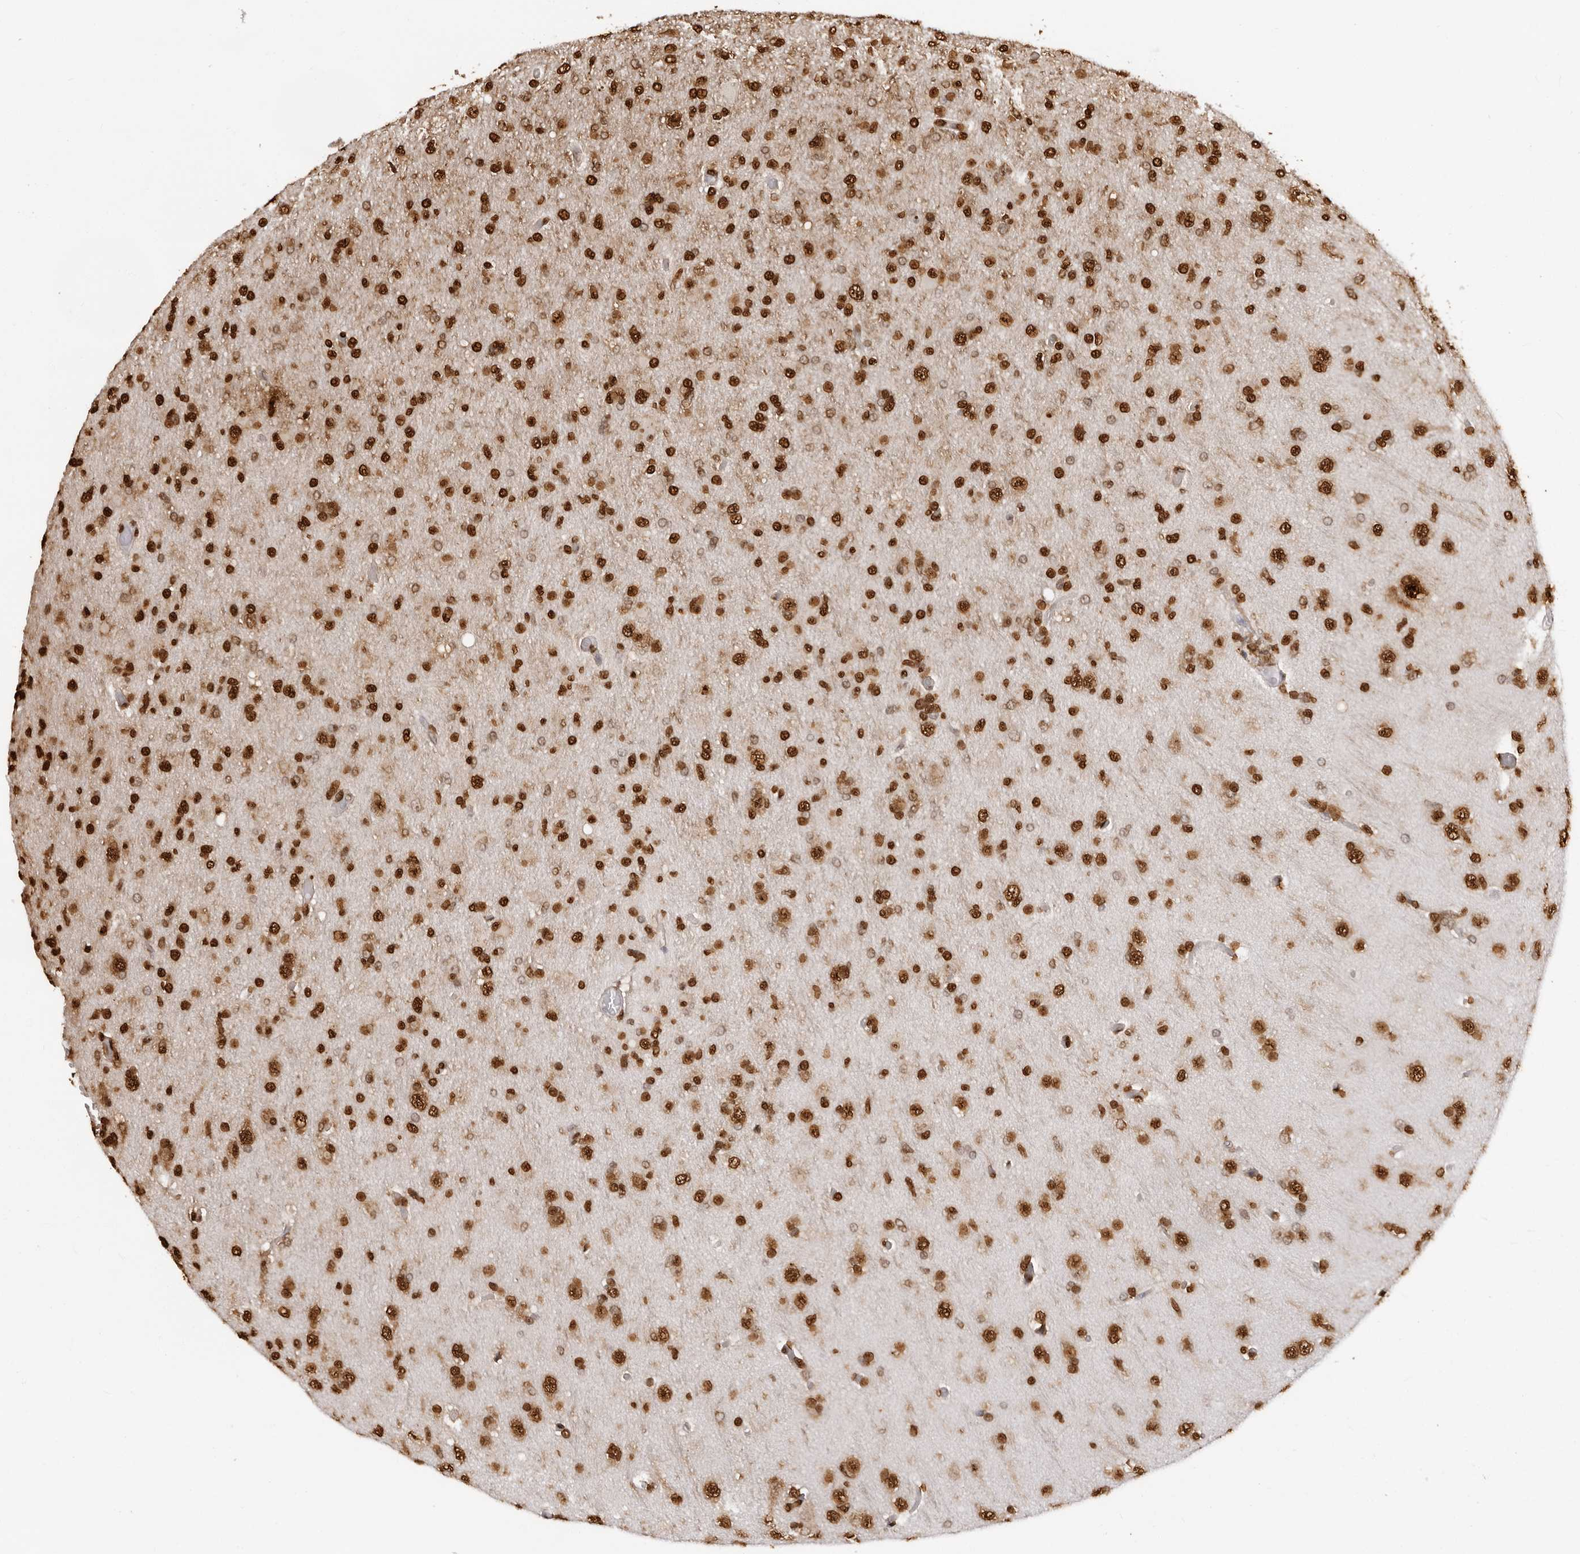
{"staining": {"intensity": "strong", "quantity": ">75%", "location": "nuclear"}, "tissue": "glioma", "cell_type": "Tumor cells", "image_type": "cancer", "snomed": [{"axis": "morphology", "description": "Glioma, malignant, High grade"}, {"axis": "topography", "description": "Cerebral cortex"}], "caption": "IHC image of malignant high-grade glioma stained for a protein (brown), which demonstrates high levels of strong nuclear positivity in about >75% of tumor cells.", "gene": "ZFP91", "patient": {"sex": "female", "age": 36}}